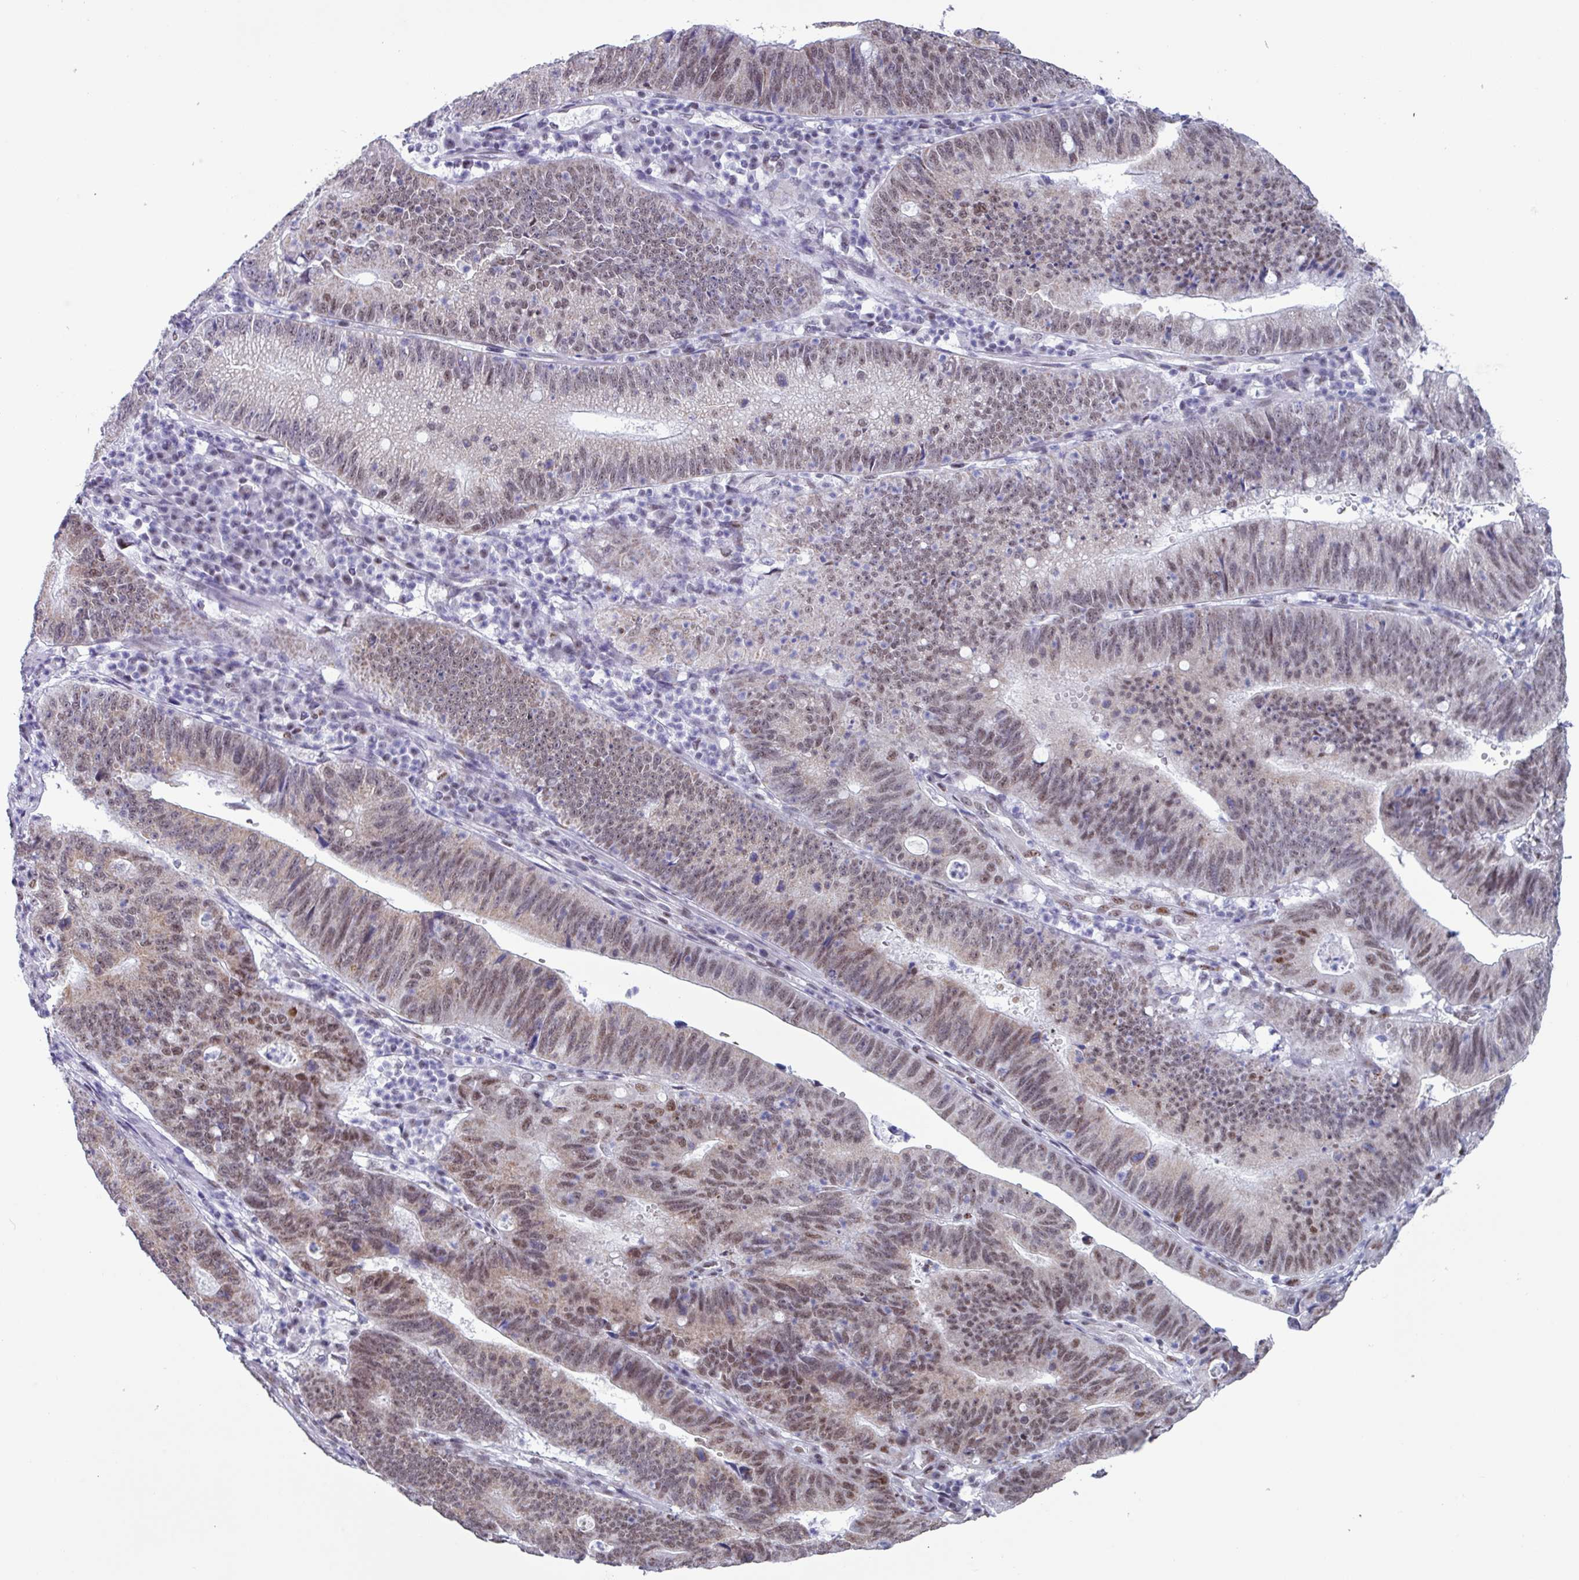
{"staining": {"intensity": "weak", "quantity": "25%-75%", "location": "cytoplasmic/membranous,nuclear"}, "tissue": "stomach cancer", "cell_type": "Tumor cells", "image_type": "cancer", "snomed": [{"axis": "morphology", "description": "Adenocarcinoma, NOS"}, {"axis": "topography", "description": "Stomach"}], "caption": "Stomach cancer was stained to show a protein in brown. There is low levels of weak cytoplasmic/membranous and nuclear positivity in about 25%-75% of tumor cells.", "gene": "PUF60", "patient": {"sex": "male", "age": 59}}